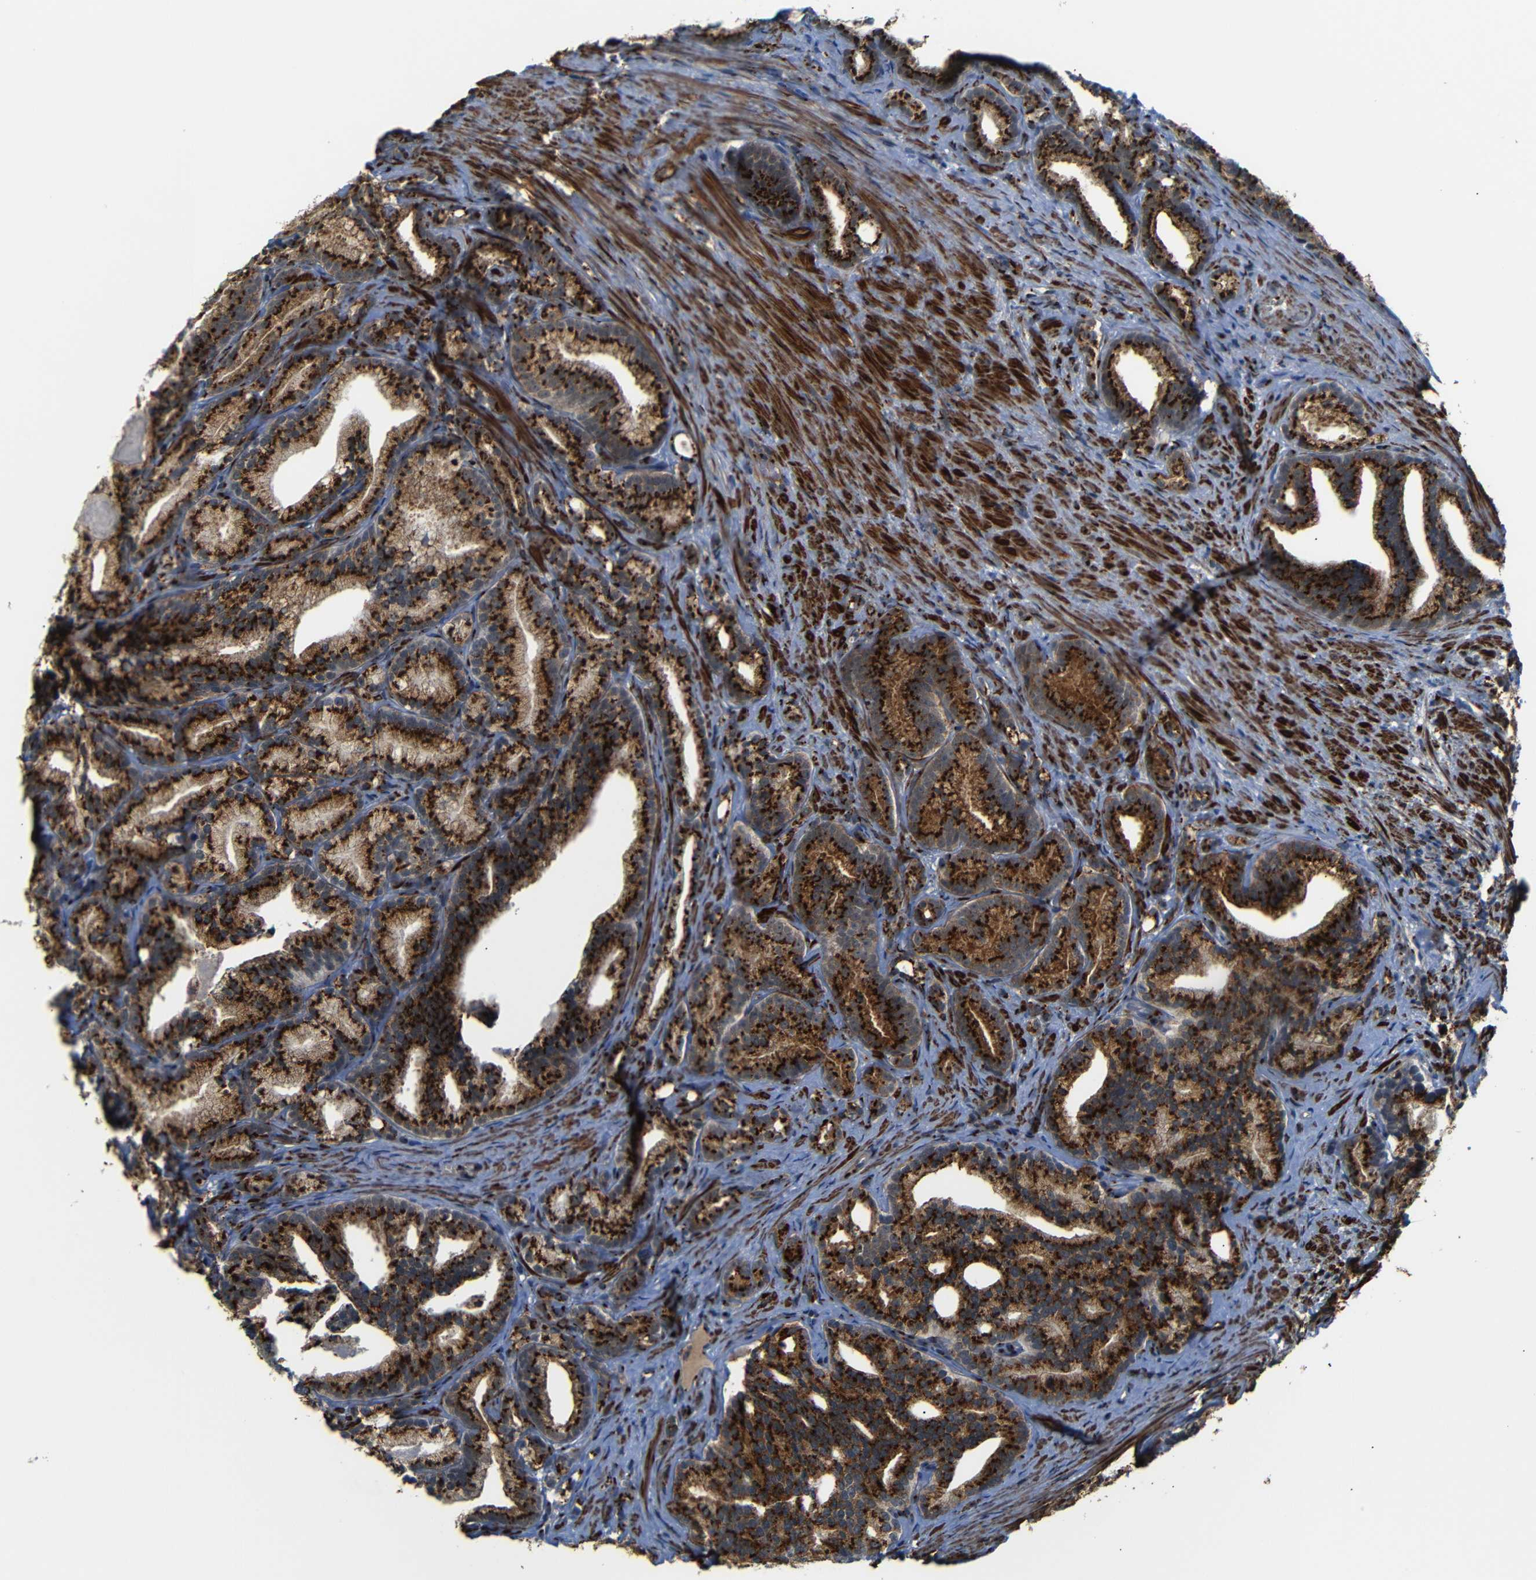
{"staining": {"intensity": "strong", "quantity": ">75%", "location": "cytoplasmic/membranous"}, "tissue": "prostate cancer", "cell_type": "Tumor cells", "image_type": "cancer", "snomed": [{"axis": "morphology", "description": "Adenocarcinoma, Low grade"}, {"axis": "topography", "description": "Prostate"}], "caption": "Prostate adenocarcinoma (low-grade) stained with DAB (3,3'-diaminobenzidine) immunohistochemistry (IHC) displays high levels of strong cytoplasmic/membranous positivity in approximately >75% of tumor cells.", "gene": "TGOLN2", "patient": {"sex": "male", "age": 89}}